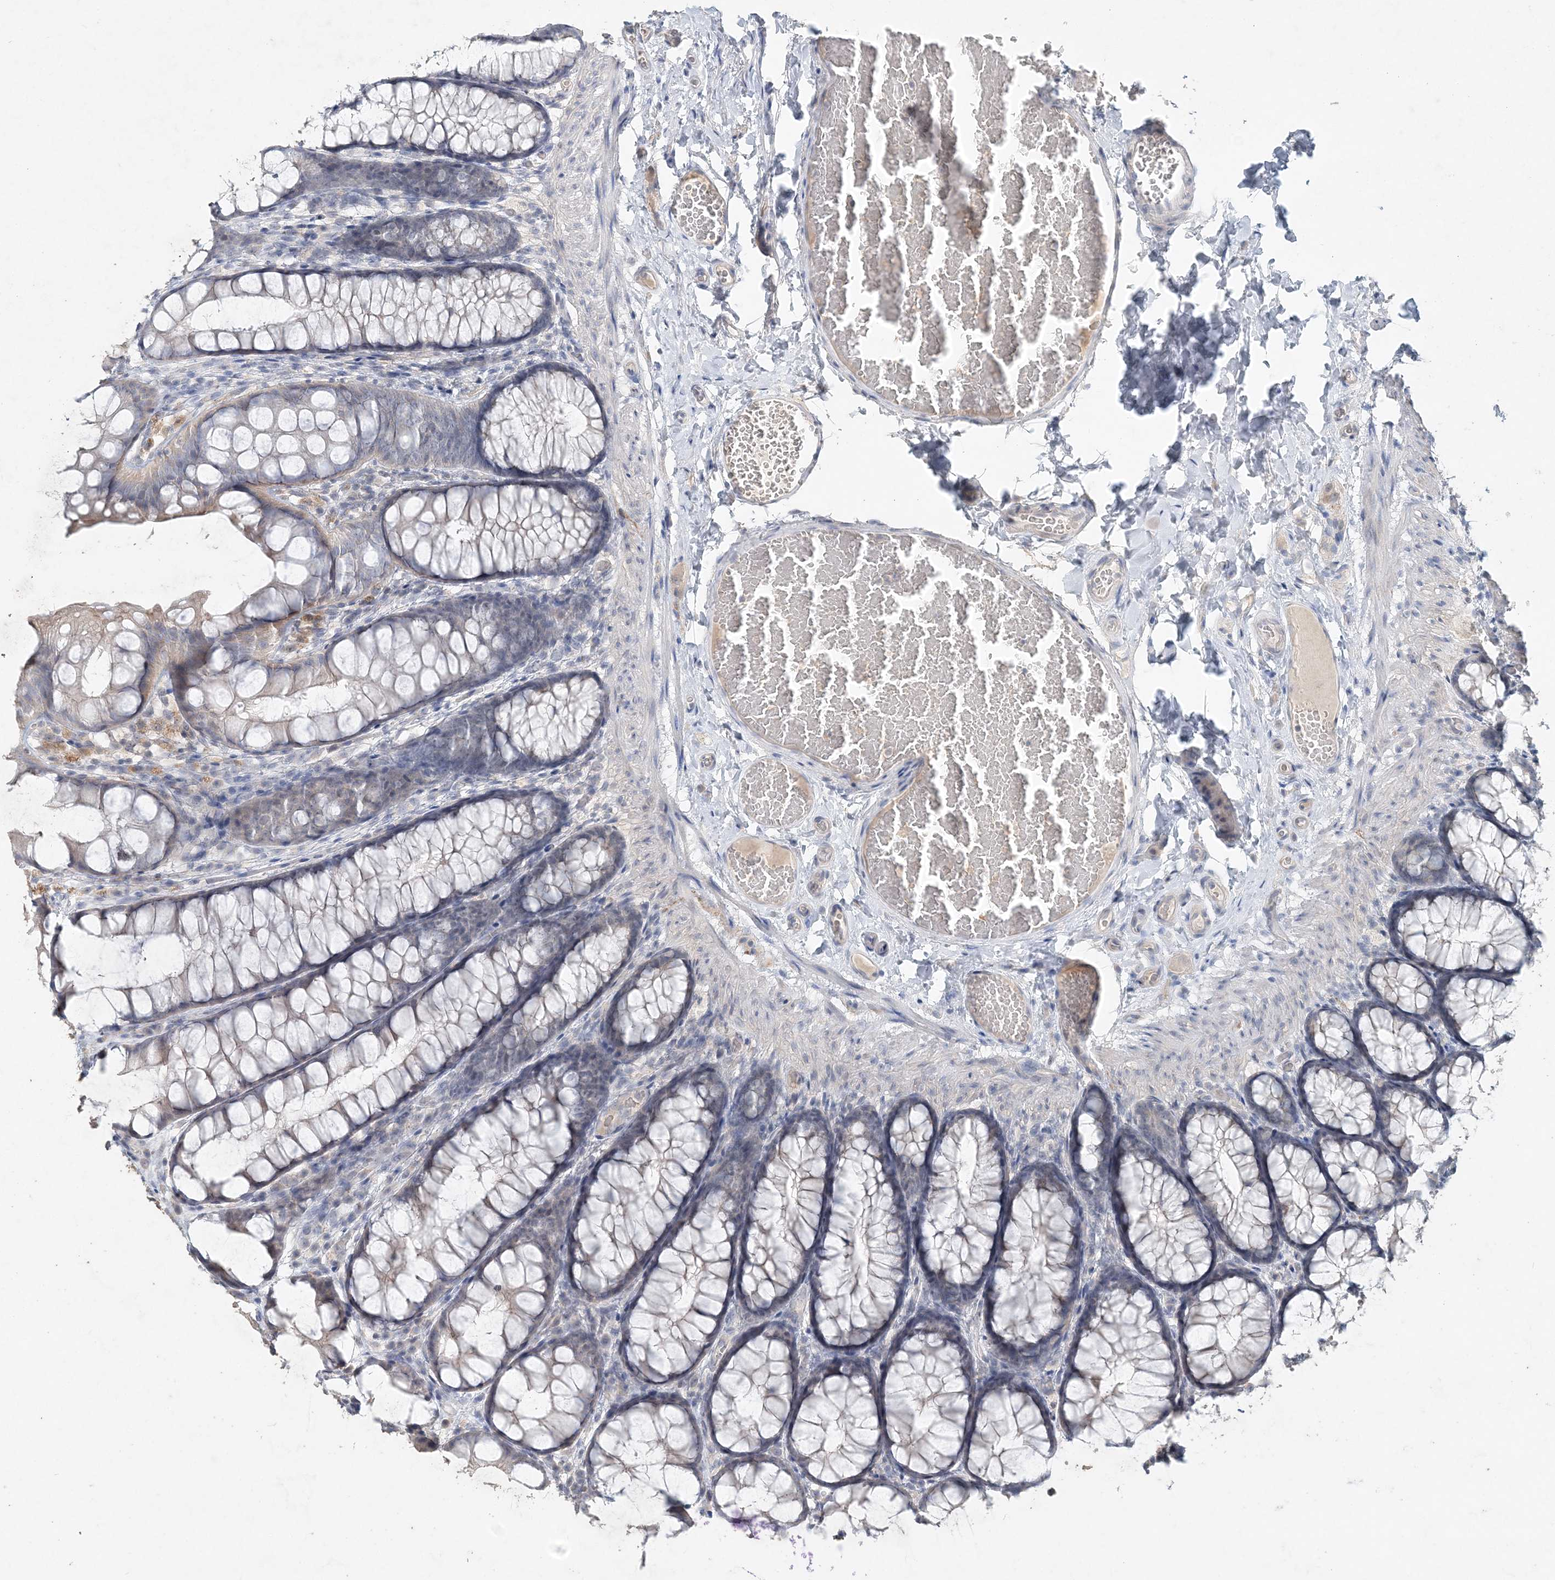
{"staining": {"intensity": "negative", "quantity": "none", "location": "none"}, "tissue": "colon", "cell_type": "Endothelial cells", "image_type": "normal", "snomed": [{"axis": "morphology", "description": "Normal tissue, NOS"}, {"axis": "topography", "description": "Colon"}], "caption": "The image shows no staining of endothelial cells in normal colon.", "gene": "DNAH5", "patient": {"sex": "male", "age": 47}}